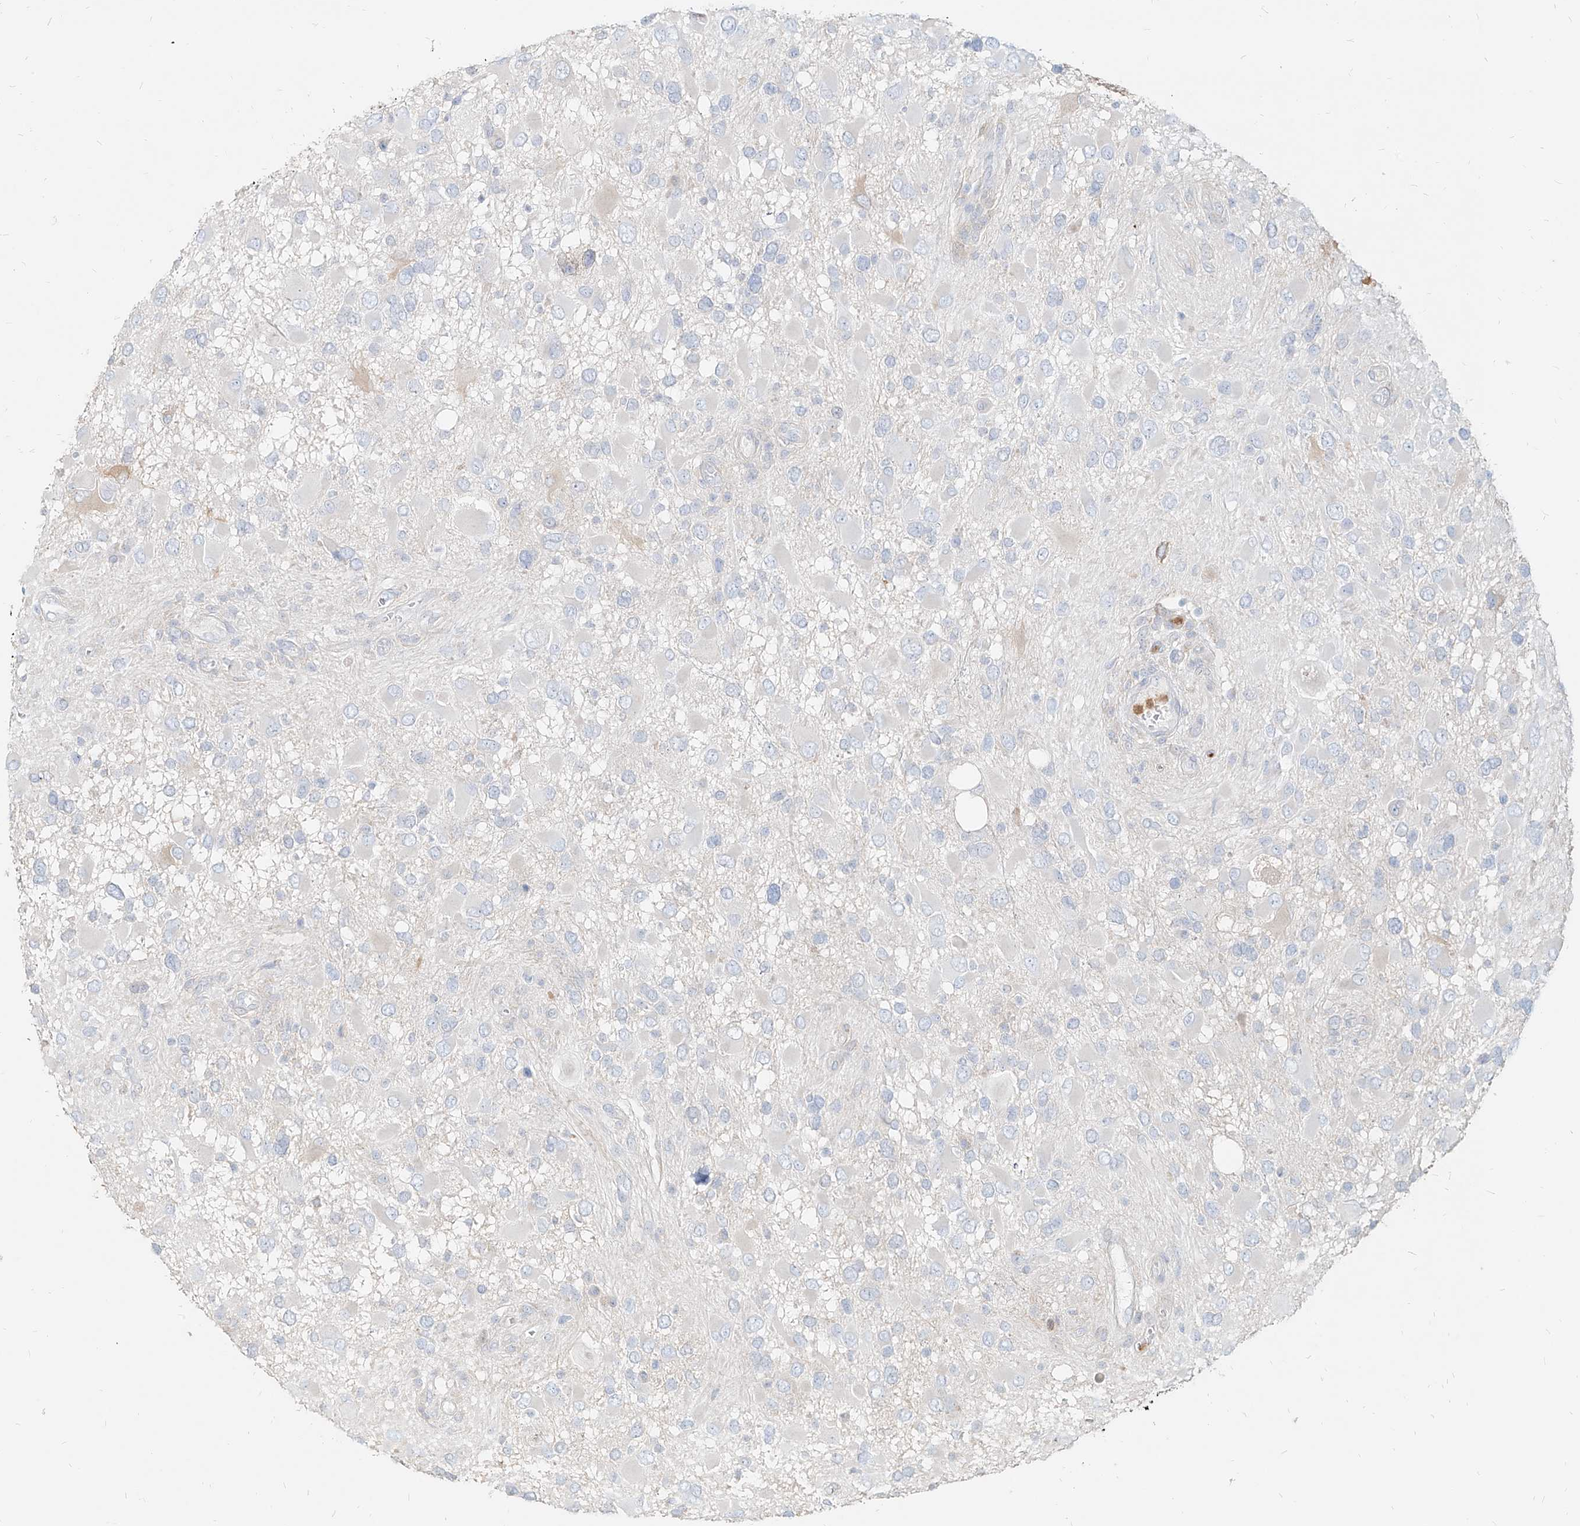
{"staining": {"intensity": "negative", "quantity": "none", "location": "none"}, "tissue": "glioma", "cell_type": "Tumor cells", "image_type": "cancer", "snomed": [{"axis": "morphology", "description": "Glioma, malignant, High grade"}, {"axis": "topography", "description": "Brain"}], "caption": "High magnification brightfield microscopy of glioma stained with DAB (brown) and counterstained with hematoxylin (blue): tumor cells show no significant positivity.", "gene": "PGD", "patient": {"sex": "male", "age": 53}}